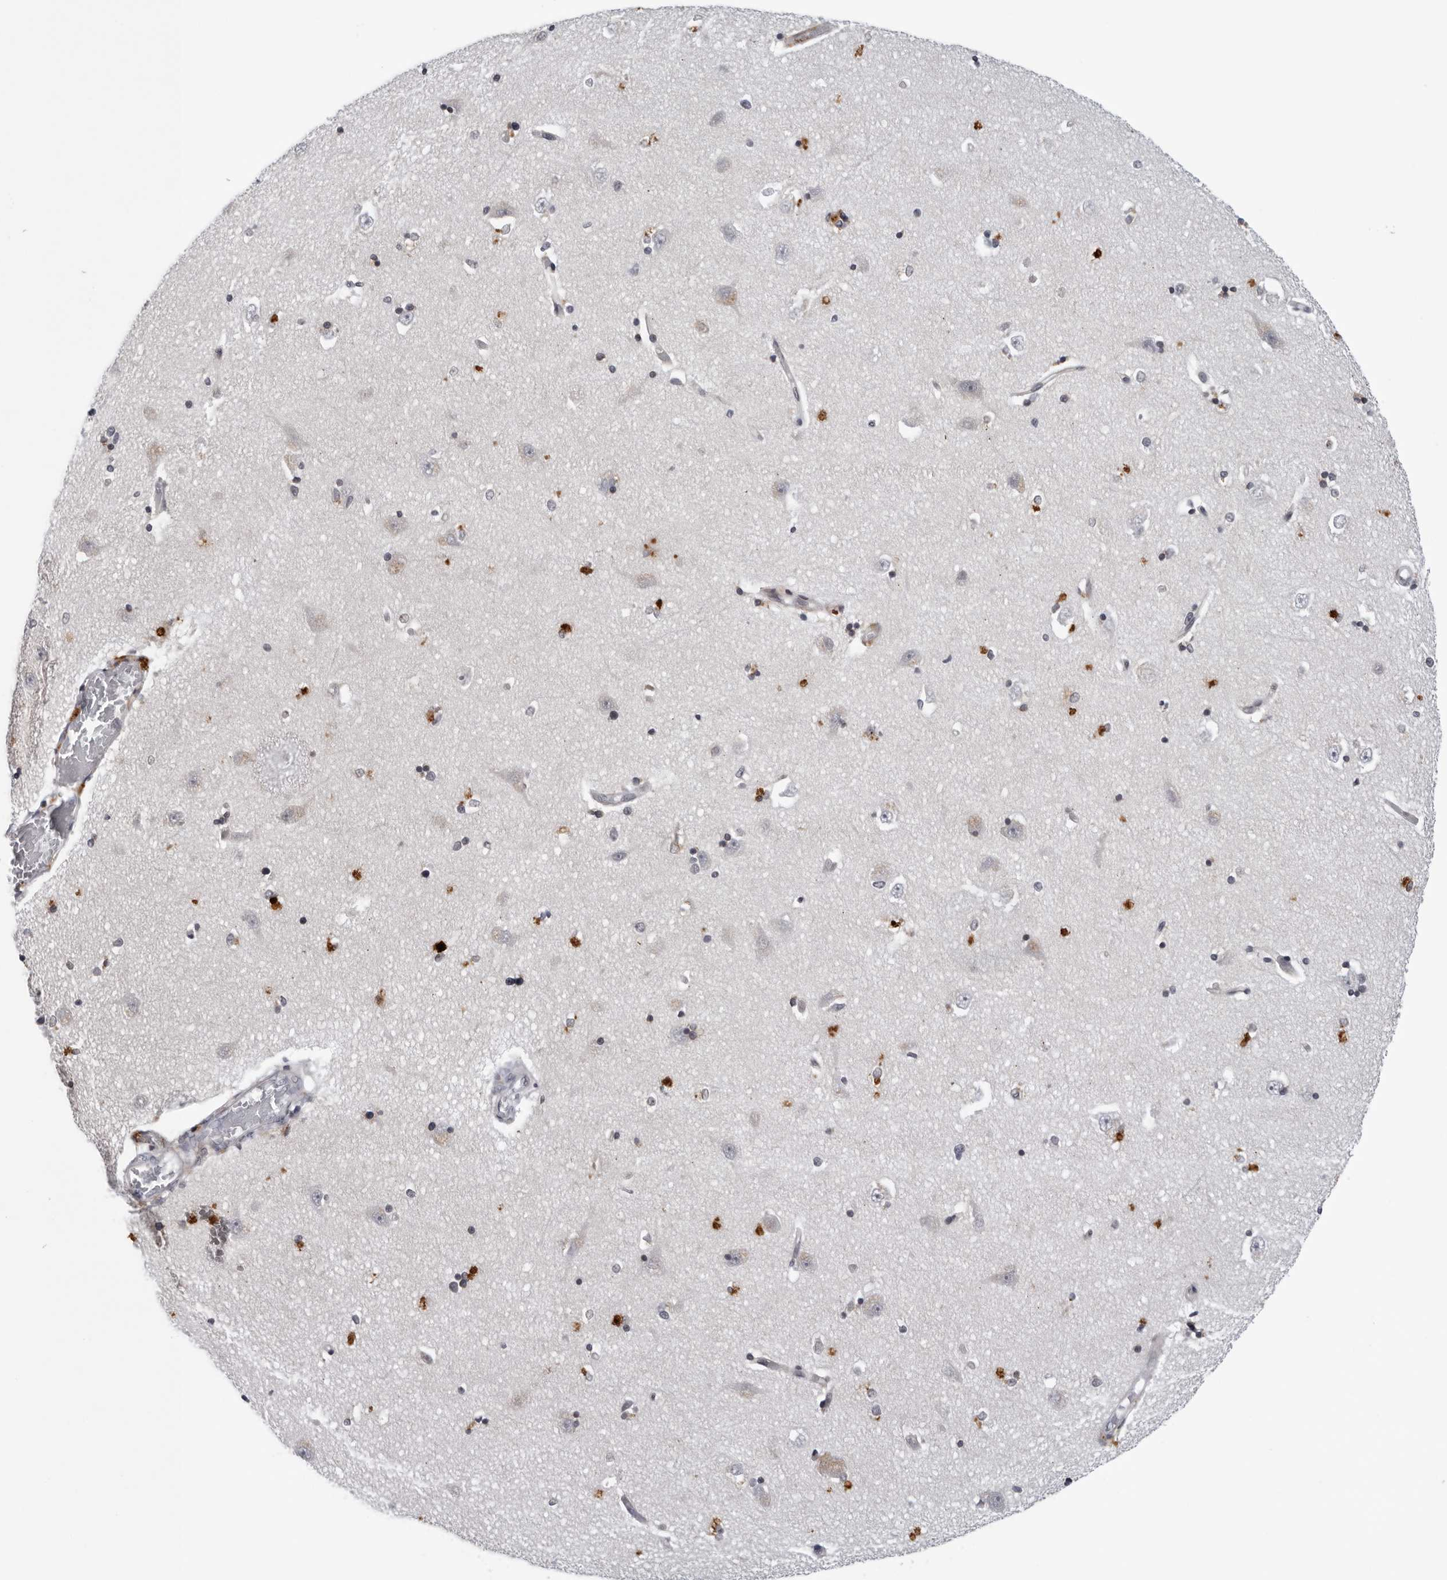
{"staining": {"intensity": "moderate", "quantity": "<25%", "location": "cytoplasmic/membranous"}, "tissue": "hippocampus", "cell_type": "Glial cells", "image_type": "normal", "snomed": [{"axis": "morphology", "description": "Normal tissue, NOS"}, {"axis": "topography", "description": "Hippocampus"}], "caption": "Moderate cytoplasmic/membranous protein expression is identified in approximately <25% of glial cells in hippocampus. Ihc stains the protein in brown and the nuclei are stained blue.", "gene": "CPT2", "patient": {"sex": "male", "age": 45}}